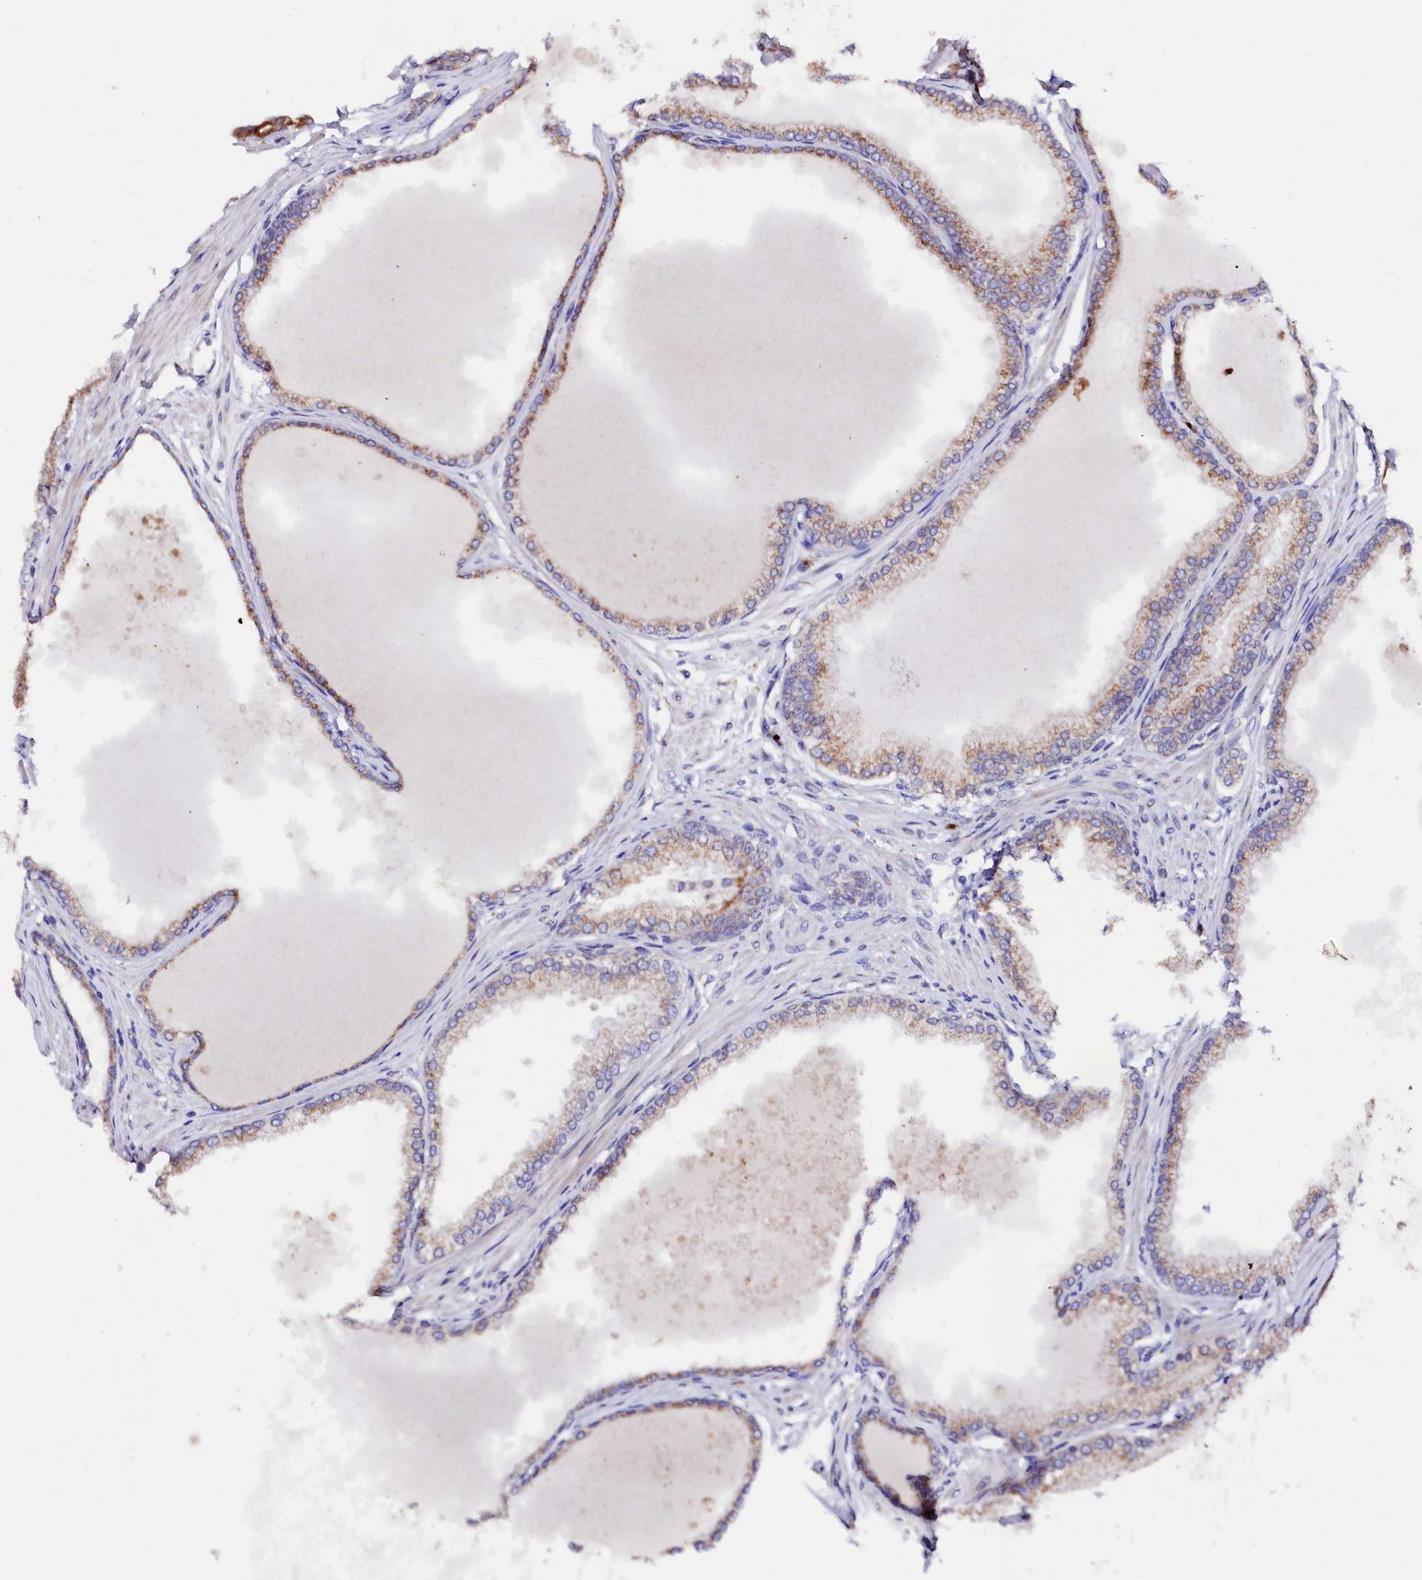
{"staining": {"intensity": "moderate", "quantity": ">75%", "location": "cytoplasmic/membranous"}, "tissue": "prostate cancer", "cell_type": "Tumor cells", "image_type": "cancer", "snomed": [{"axis": "morphology", "description": "Adenocarcinoma, Low grade"}, {"axis": "topography", "description": "Prostate"}], "caption": "IHC histopathology image of neoplastic tissue: human prostate low-grade adenocarcinoma stained using immunohistochemistry (IHC) shows medium levels of moderate protein expression localized specifically in the cytoplasmic/membranous of tumor cells, appearing as a cytoplasmic/membranous brown color.", "gene": "LMAN1", "patient": {"sex": "male", "age": 63}}